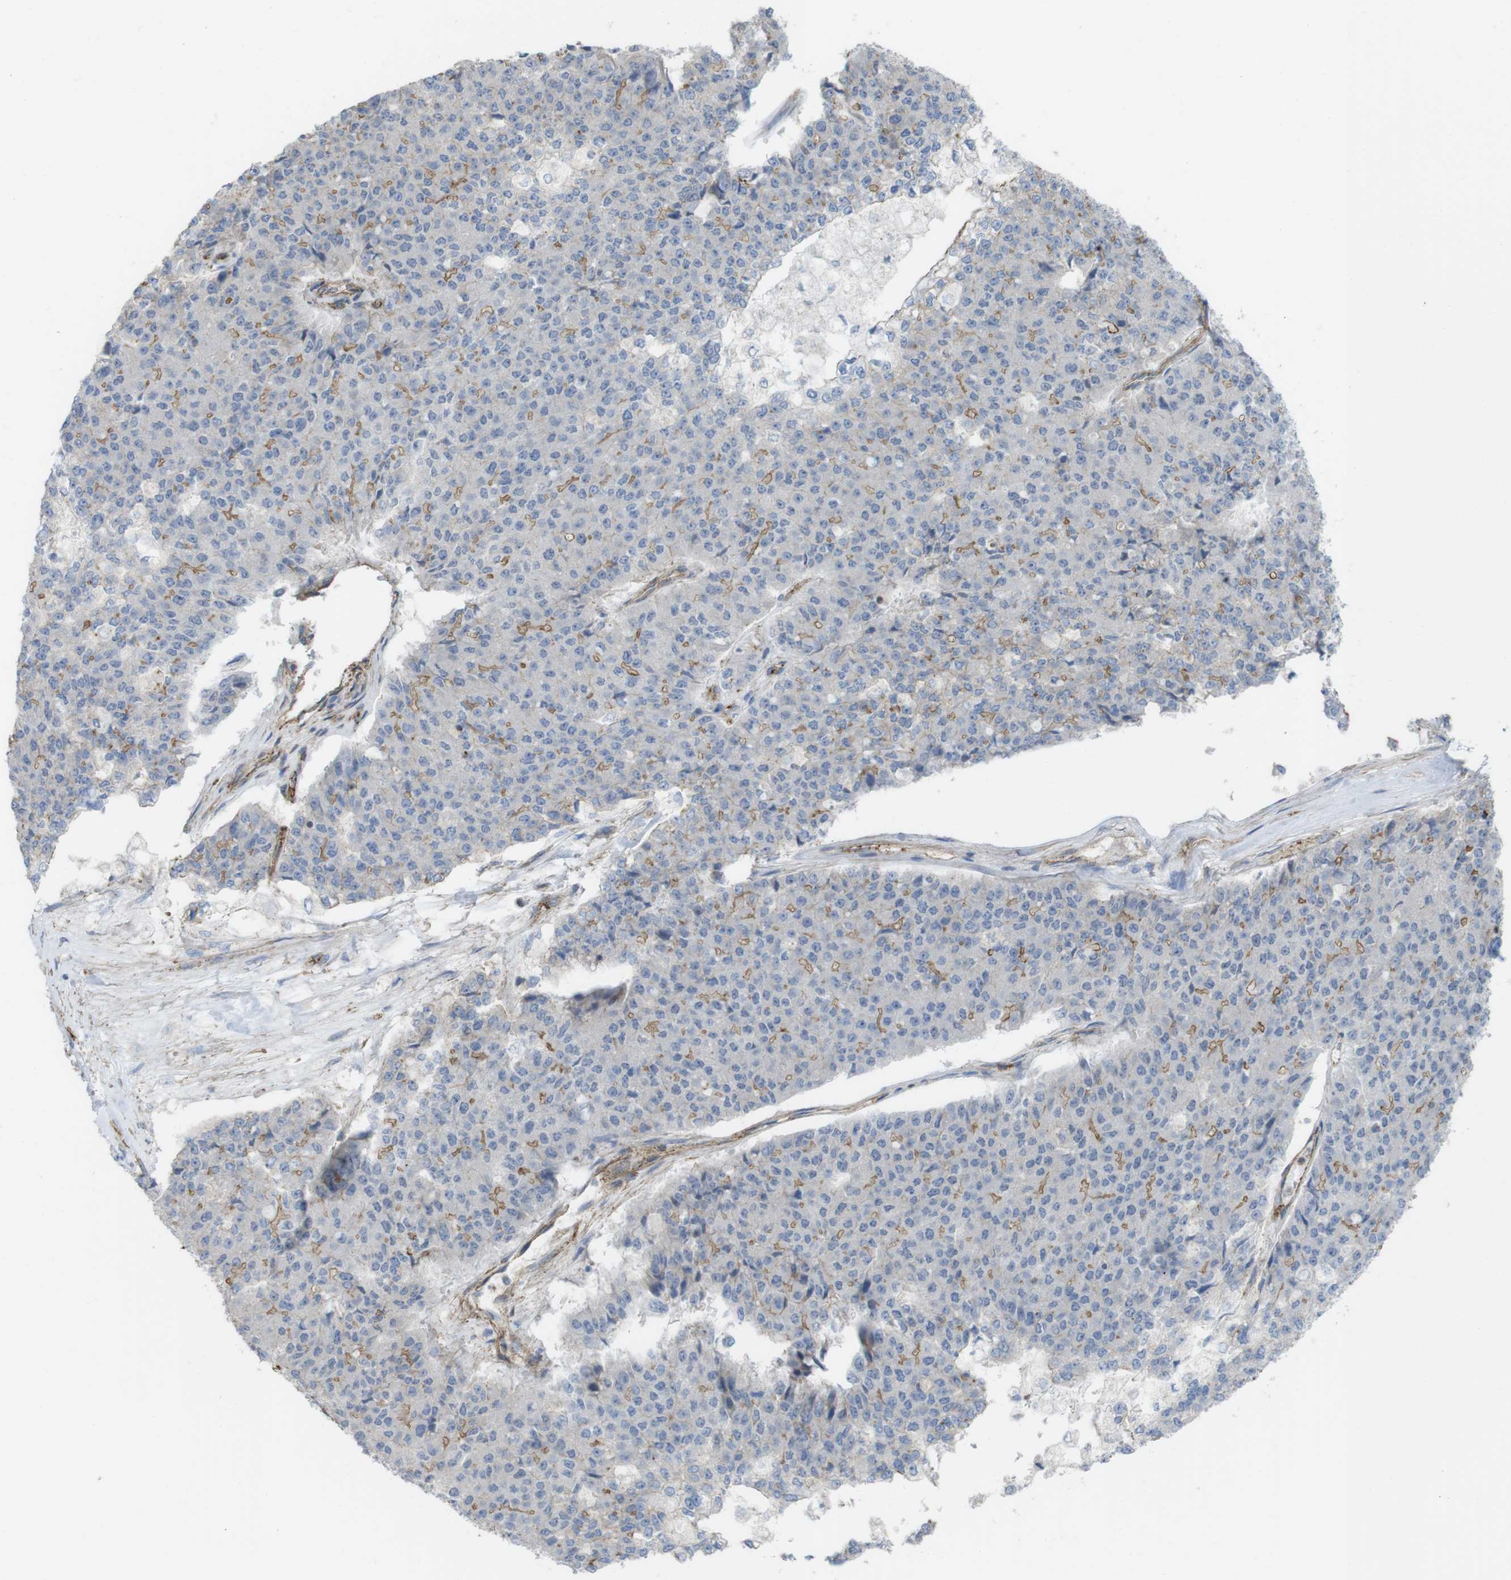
{"staining": {"intensity": "moderate", "quantity": "<25%", "location": "cytoplasmic/membranous"}, "tissue": "pancreatic cancer", "cell_type": "Tumor cells", "image_type": "cancer", "snomed": [{"axis": "morphology", "description": "Adenocarcinoma, NOS"}, {"axis": "topography", "description": "Pancreas"}], "caption": "Protein expression analysis of adenocarcinoma (pancreatic) displays moderate cytoplasmic/membranous positivity in about <25% of tumor cells.", "gene": "PREX2", "patient": {"sex": "male", "age": 50}}